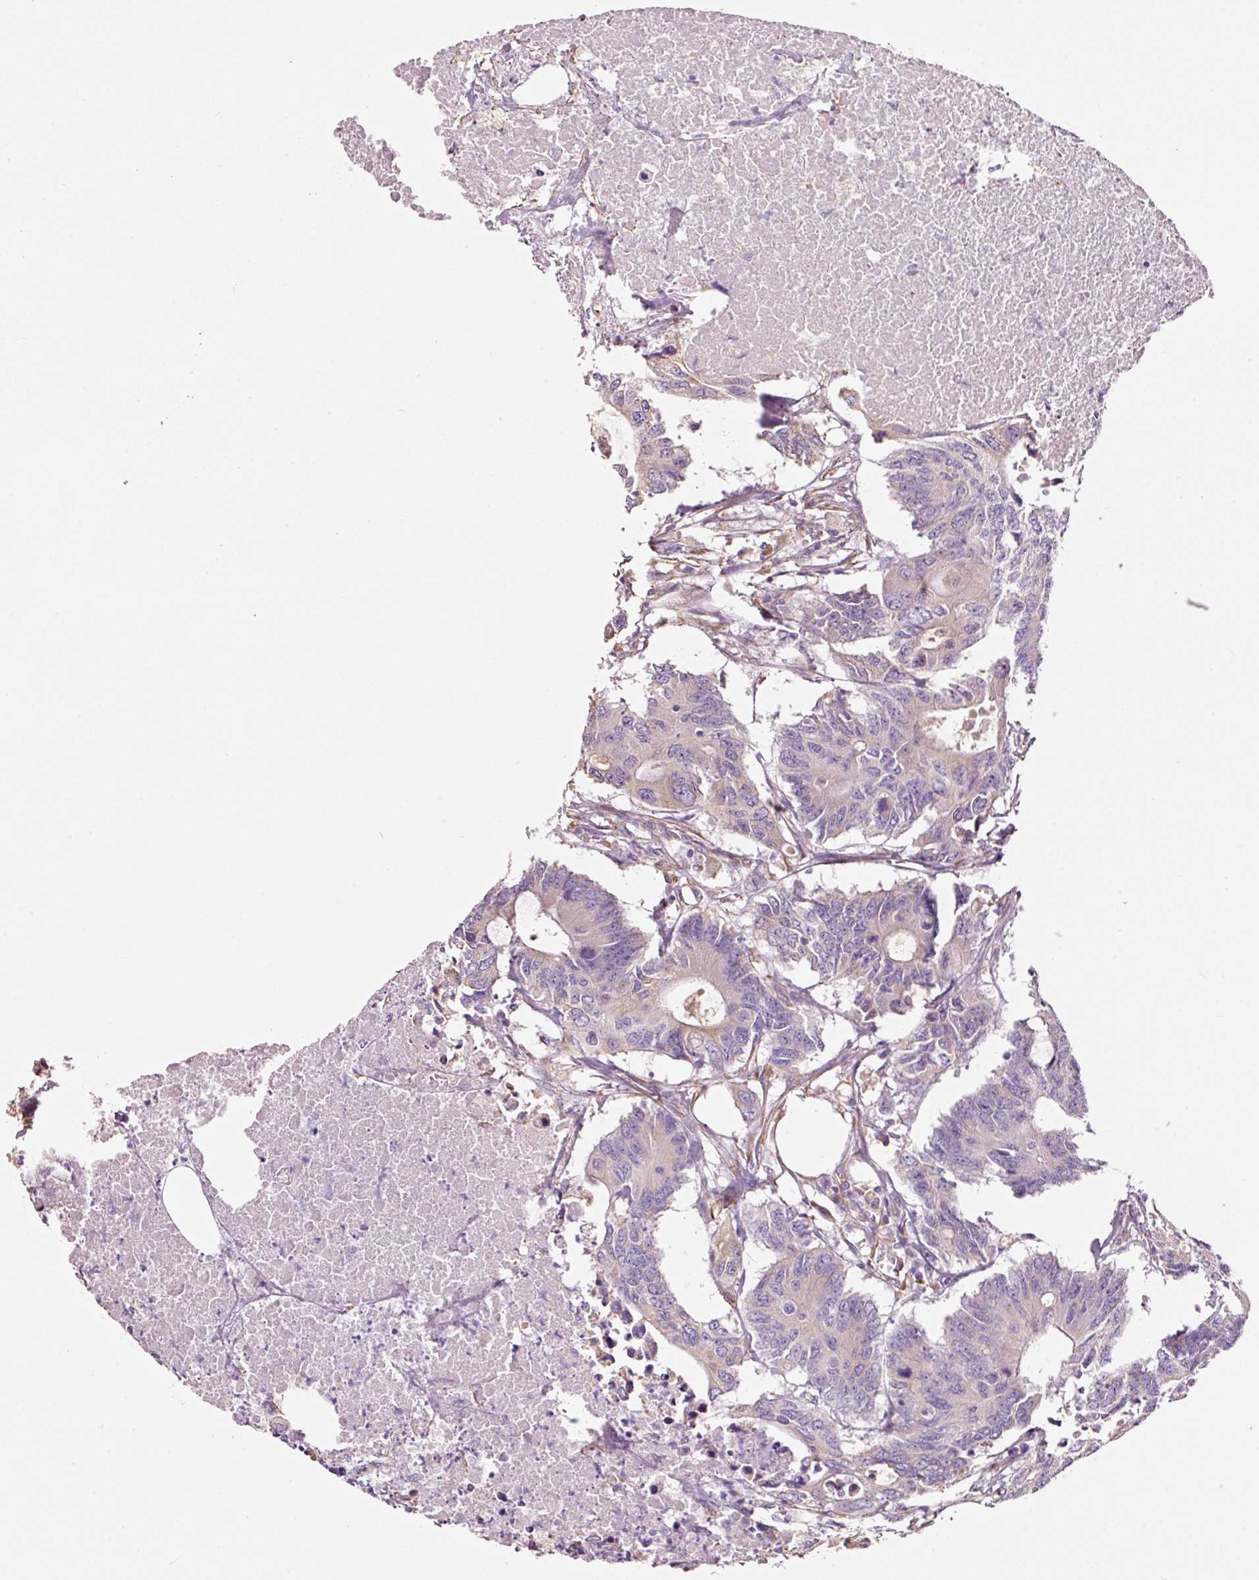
{"staining": {"intensity": "weak", "quantity": "<25%", "location": "cytoplasmic/membranous"}, "tissue": "colorectal cancer", "cell_type": "Tumor cells", "image_type": "cancer", "snomed": [{"axis": "morphology", "description": "Adenocarcinoma, NOS"}, {"axis": "topography", "description": "Colon"}], "caption": "Histopathology image shows no significant protein expression in tumor cells of colorectal cancer (adenocarcinoma). (Stains: DAB immunohistochemistry with hematoxylin counter stain, Microscopy: brightfield microscopy at high magnification).", "gene": "GCG", "patient": {"sex": "male", "age": 71}}